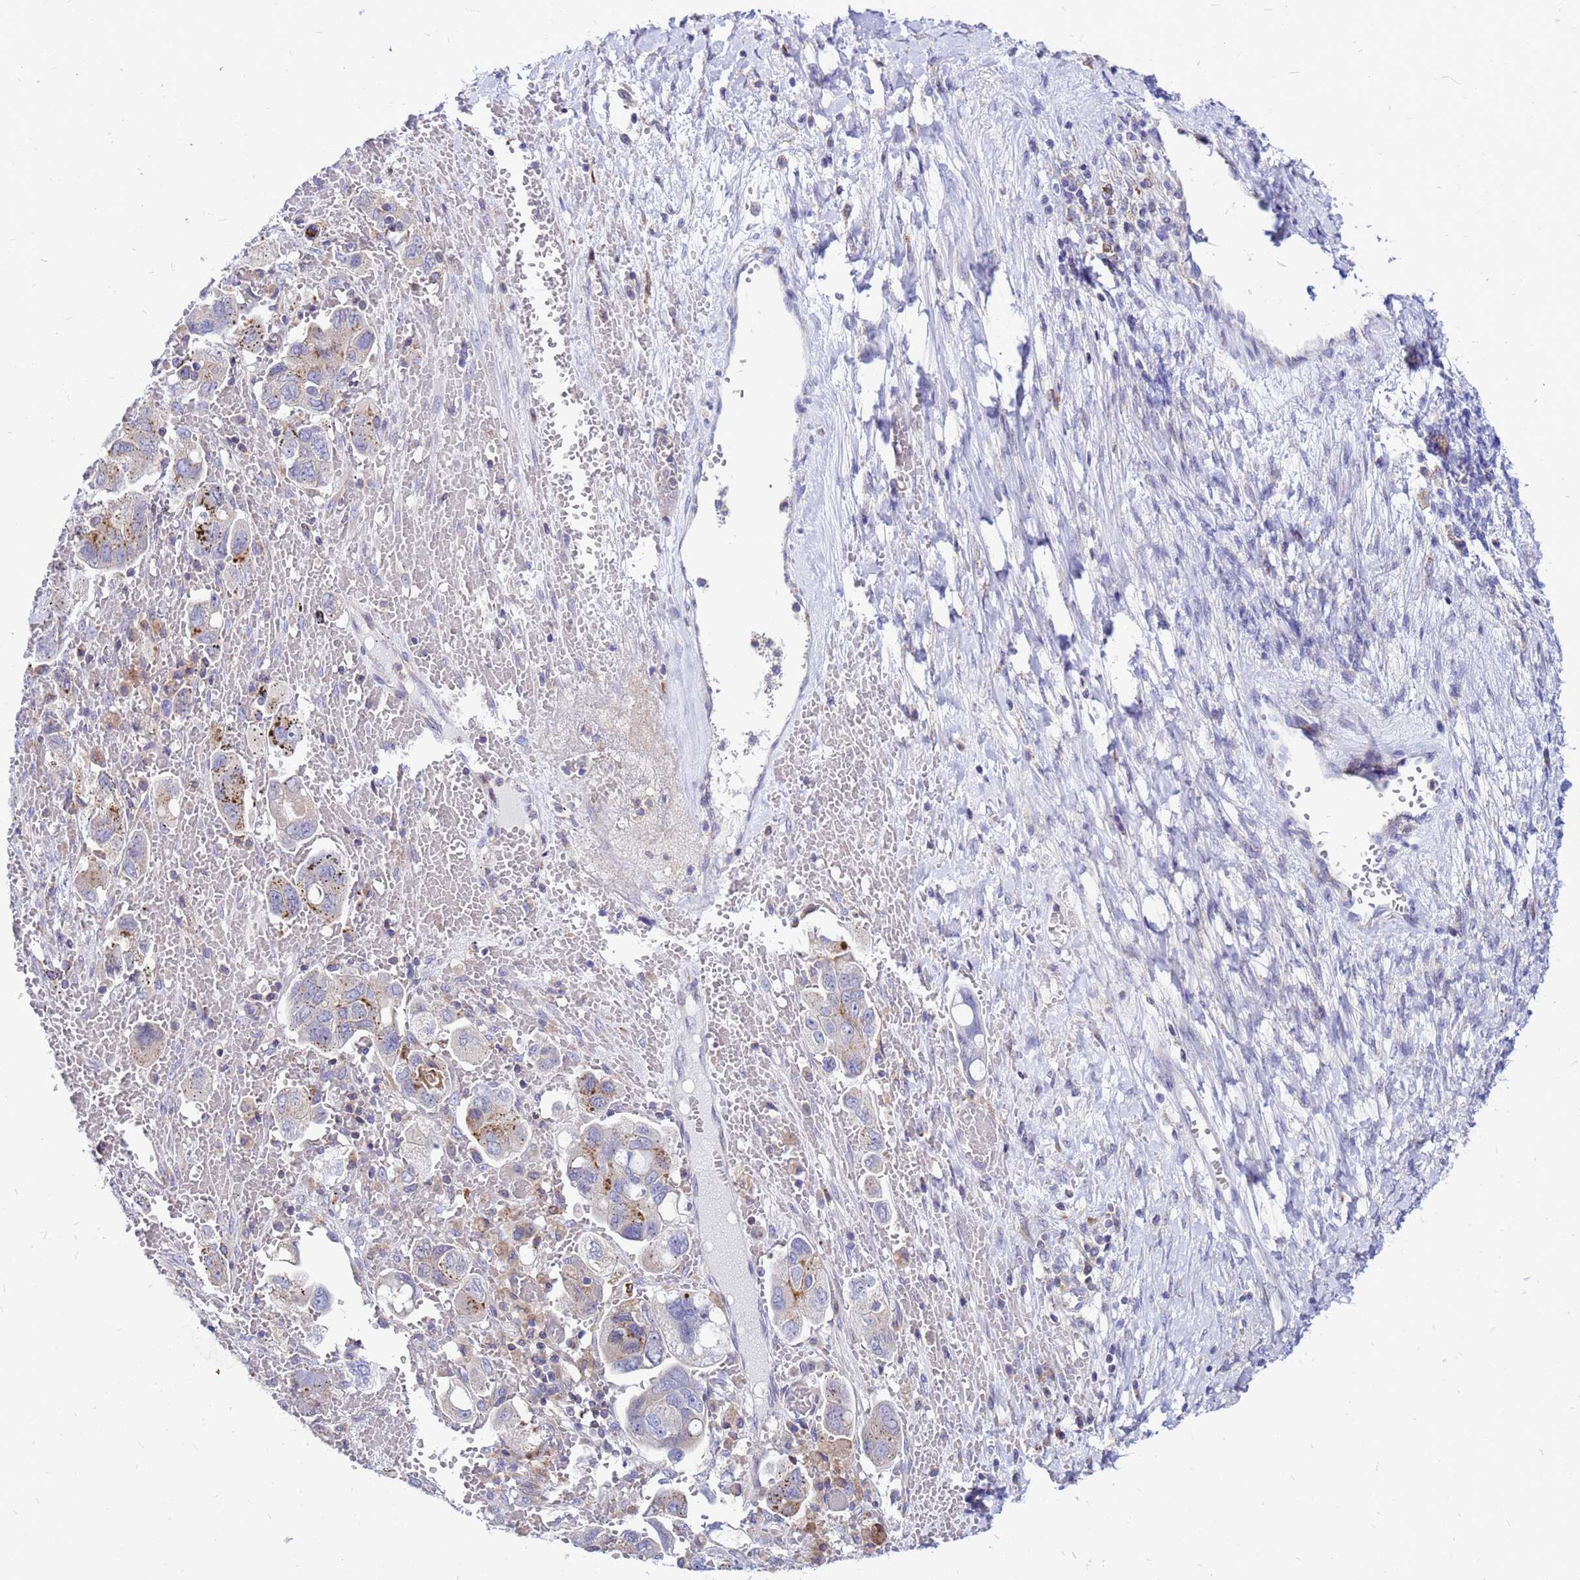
{"staining": {"intensity": "moderate", "quantity": "<25%", "location": "cytoplasmic/membranous"}, "tissue": "ovarian cancer", "cell_type": "Tumor cells", "image_type": "cancer", "snomed": [{"axis": "morphology", "description": "Carcinoma, NOS"}, {"axis": "morphology", "description": "Cystadenocarcinoma, serous, NOS"}, {"axis": "topography", "description": "Ovary"}], "caption": "Immunohistochemistry (IHC) of ovarian cancer demonstrates low levels of moderate cytoplasmic/membranous positivity in approximately <25% of tumor cells. Nuclei are stained in blue.", "gene": "FHIP1A", "patient": {"sex": "female", "age": 69}}